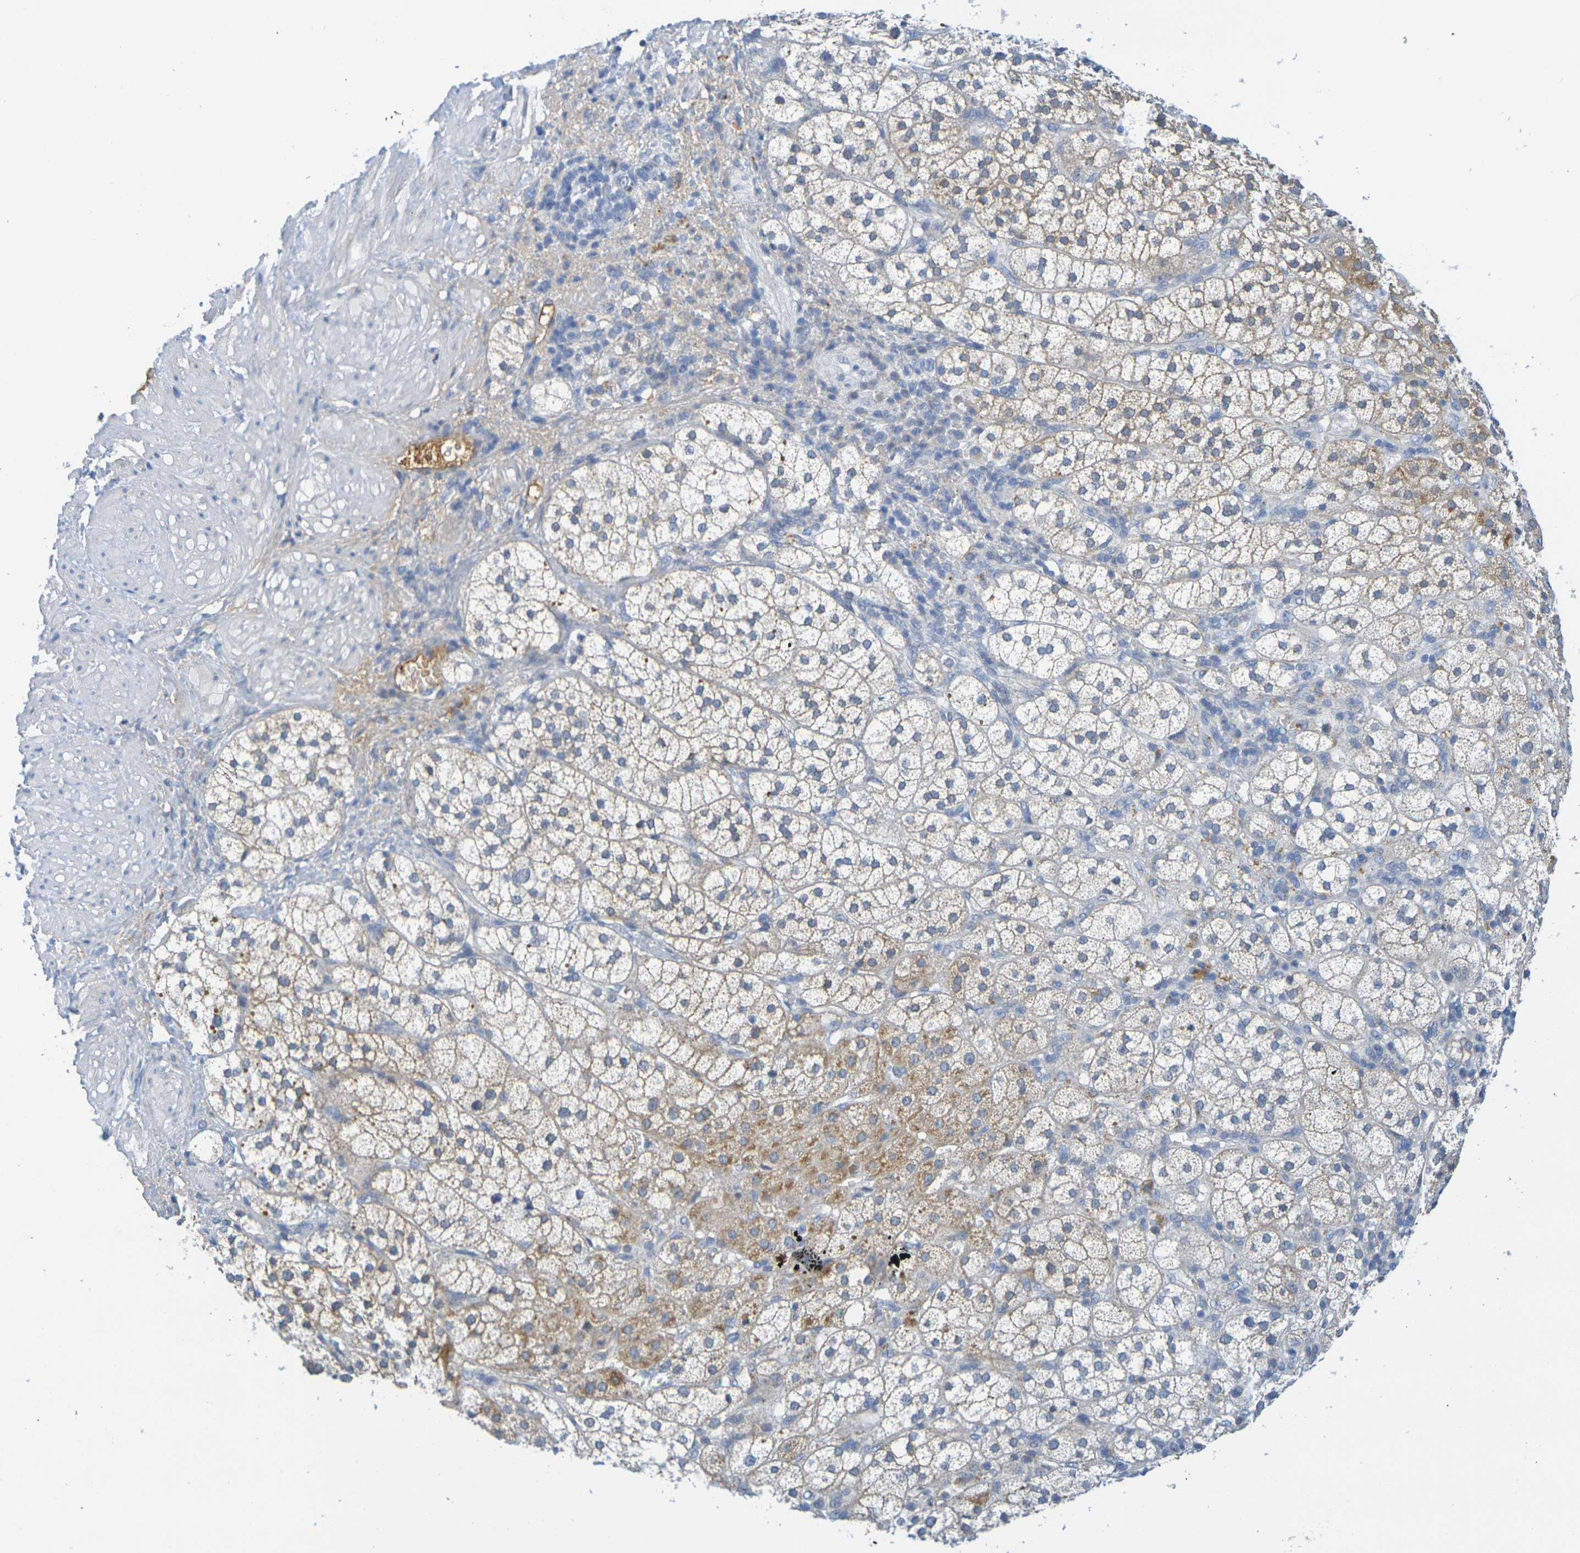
{"staining": {"intensity": "weak", "quantity": "25%-75%", "location": "cytoplasmic/membranous"}, "tissue": "adrenal gland", "cell_type": "Glandular cells", "image_type": "normal", "snomed": [{"axis": "morphology", "description": "Normal tissue, NOS"}, {"axis": "topography", "description": "Adrenal gland"}], "caption": "Immunohistochemical staining of unremarkable human adrenal gland reveals low levels of weak cytoplasmic/membranous staining in approximately 25%-75% of glandular cells. Using DAB (3,3'-diaminobenzidine) (brown) and hematoxylin (blue) stains, captured at high magnification using brightfield microscopy.", "gene": "C1QA", "patient": {"sex": "male", "age": 56}}